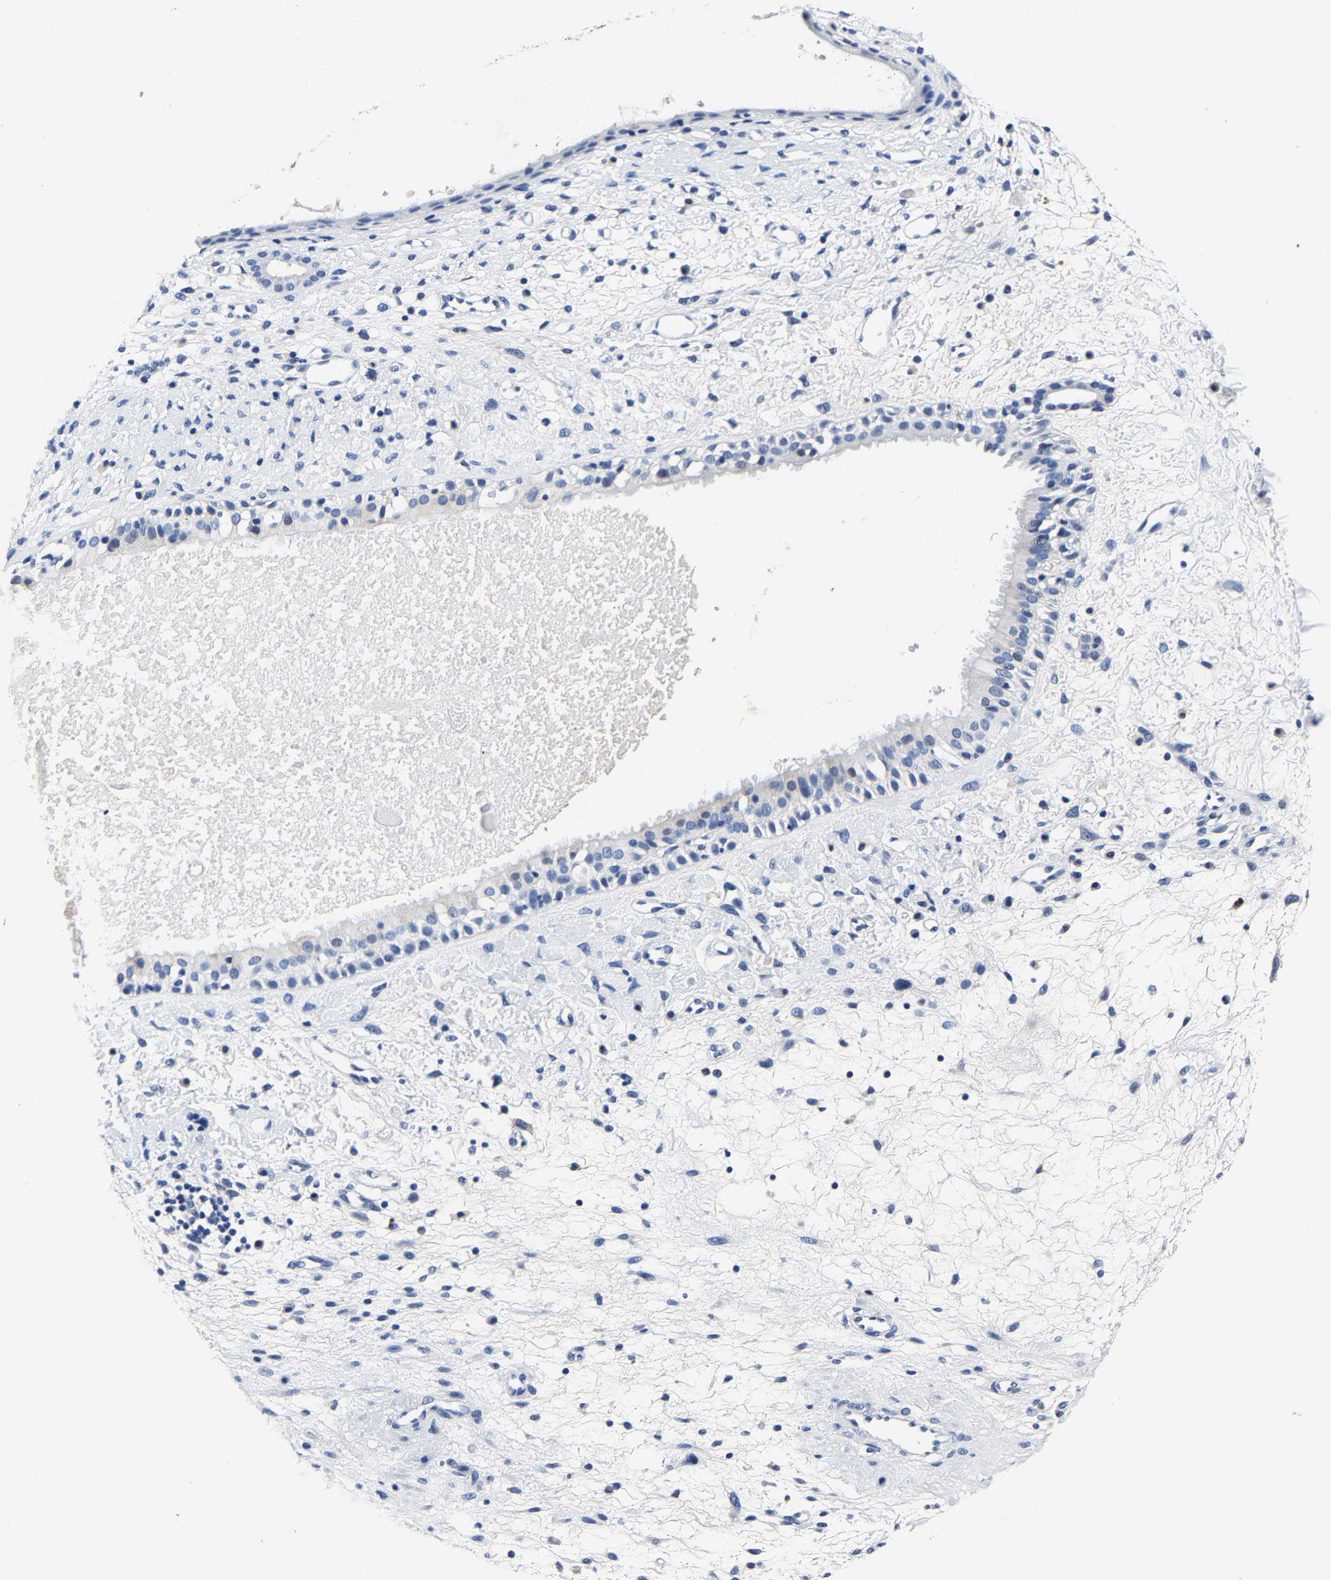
{"staining": {"intensity": "negative", "quantity": "none", "location": "none"}, "tissue": "nasopharynx", "cell_type": "Respiratory epithelial cells", "image_type": "normal", "snomed": [{"axis": "morphology", "description": "Normal tissue, NOS"}, {"axis": "topography", "description": "Nasopharynx"}], "caption": "Immunohistochemical staining of normal human nasopharynx shows no significant expression in respiratory epithelial cells.", "gene": "PSPH", "patient": {"sex": "male", "age": 22}}